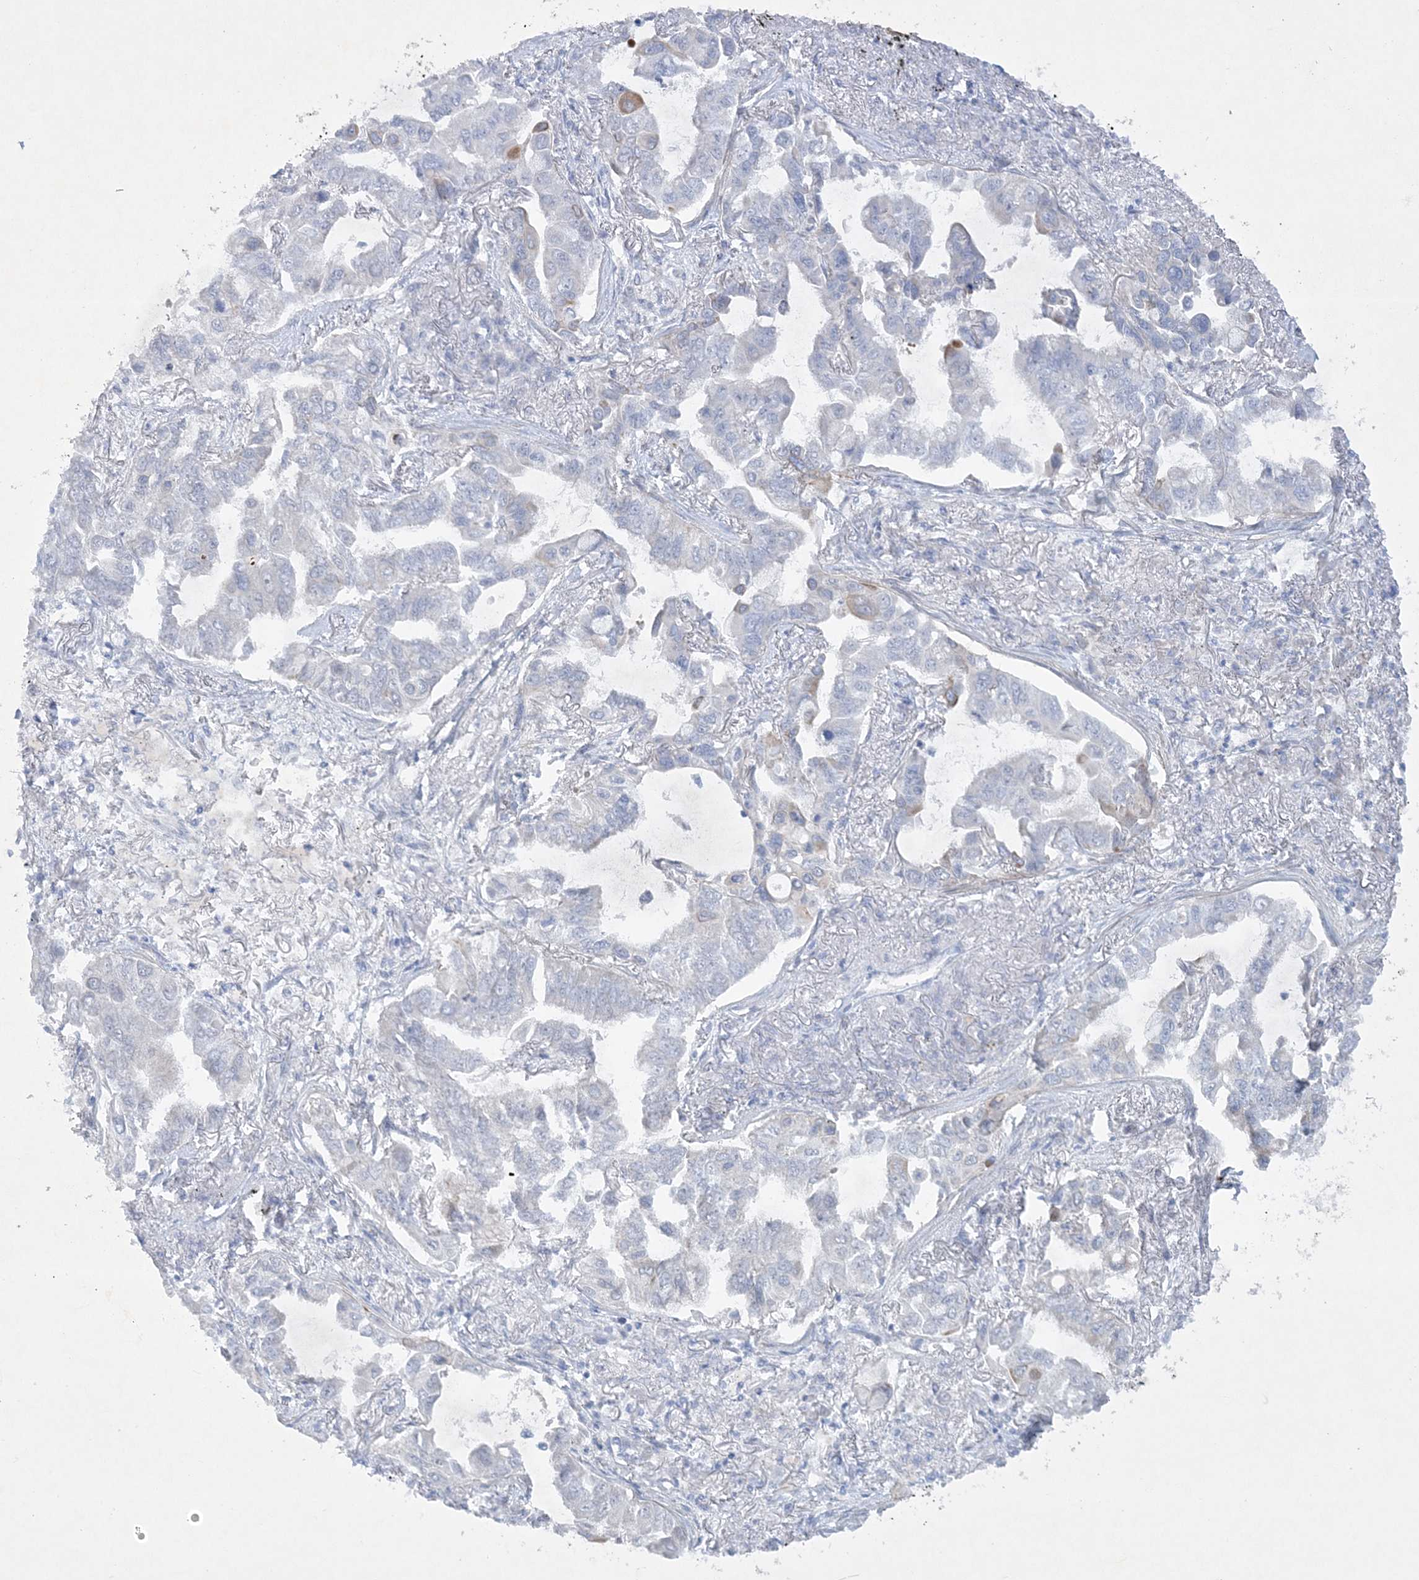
{"staining": {"intensity": "negative", "quantity": "none", "location": "none"}, "tissue": "lung cancer", "cell_type": "Tumor cells", "image_type": "cancer", "snomed": [{"axis": "morphology", "description": "Adenocarcinoma, NOS"}, {"axis": "topography", "description": "Lung"}], "caption": "The micrograph exhibits no significant expression in tumor cells of adenocarcinoma (lung). (DAB immunohistochemistry with hematoxylin counter stain).", "gene": "FARSB", "patient": {"sex": "male", "age": 64}}